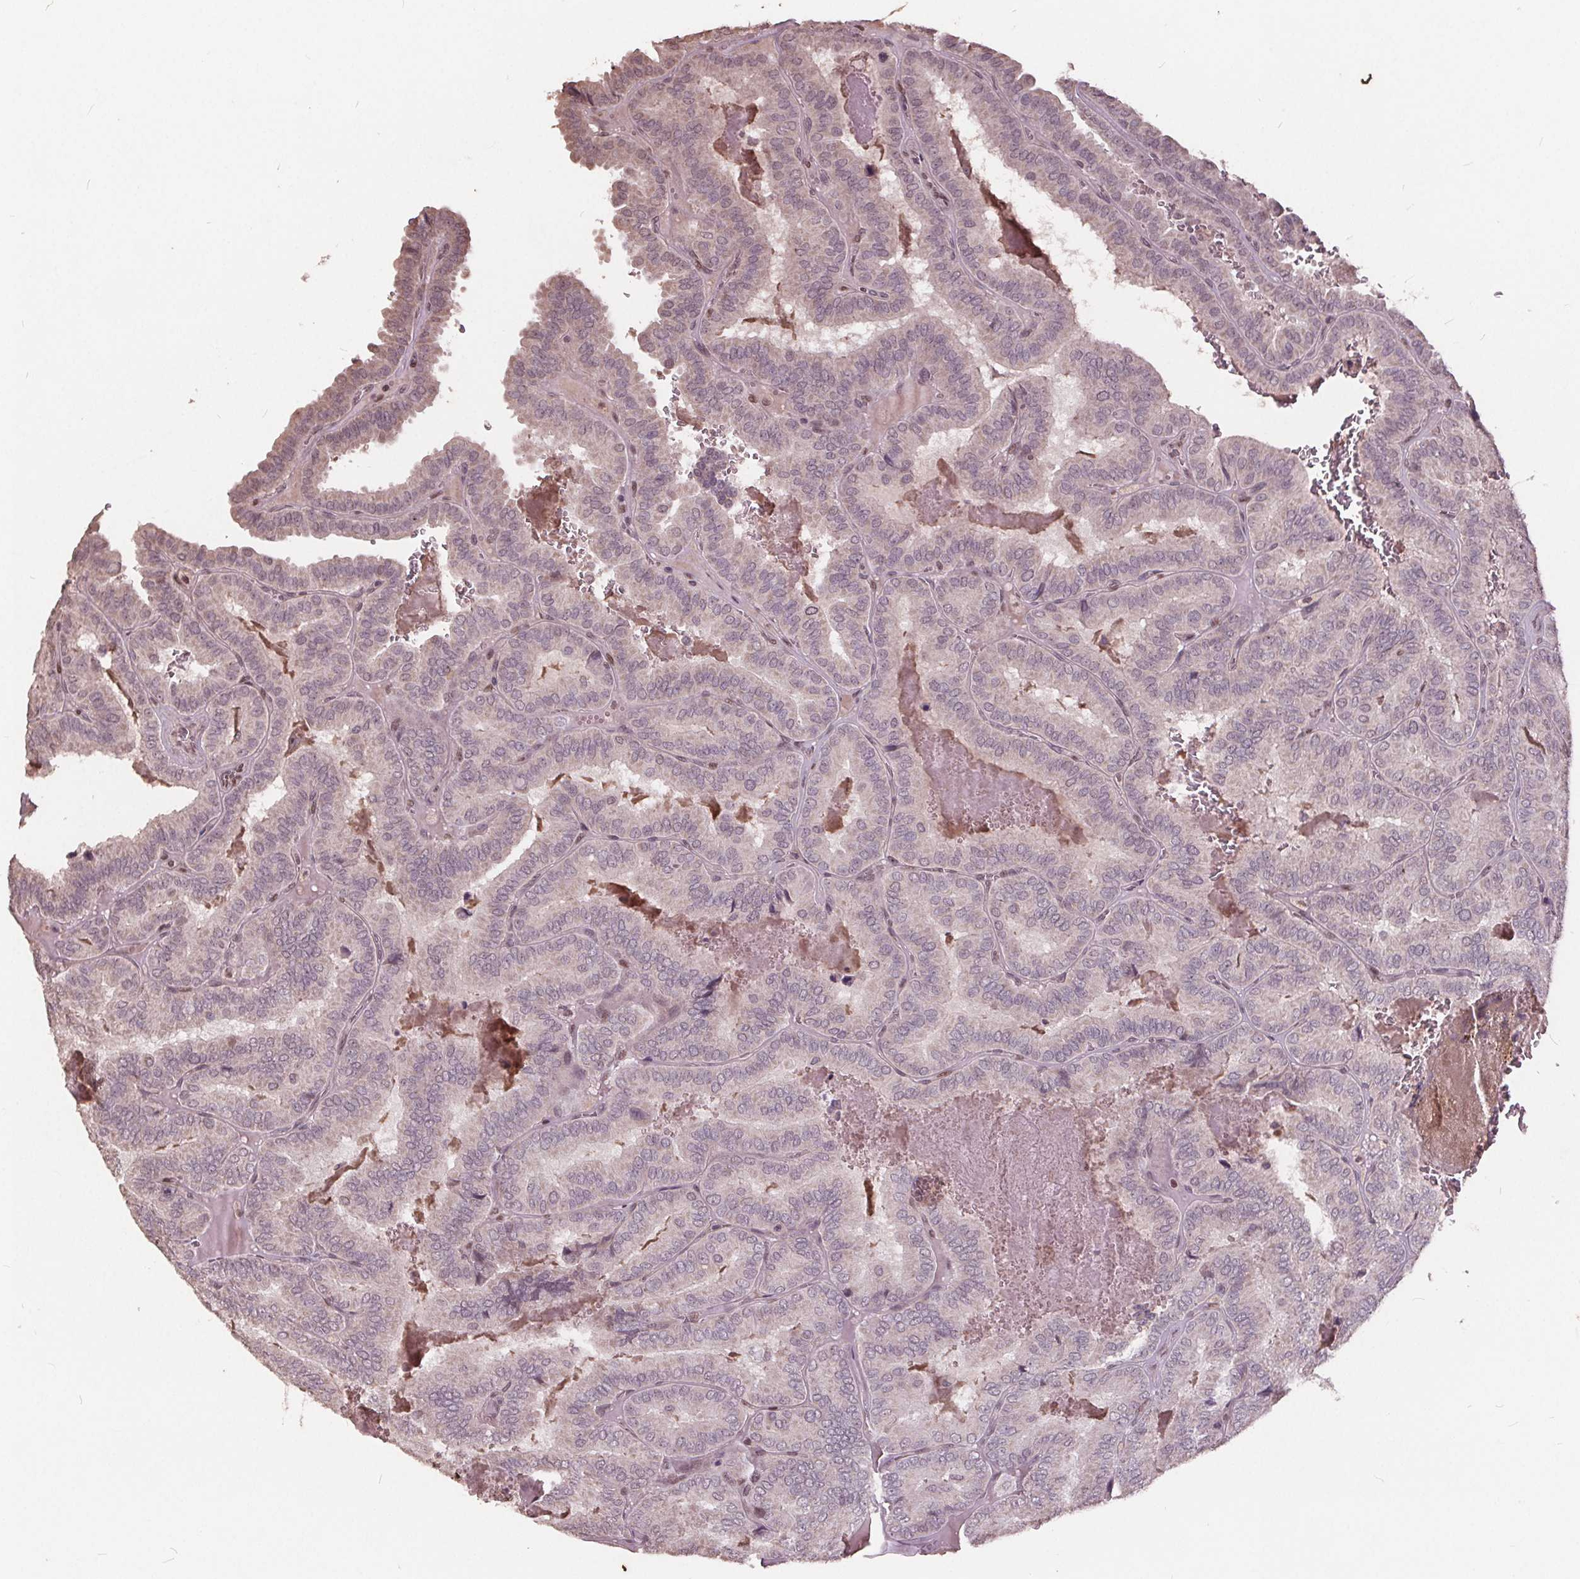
{"staining": {"intensity": "negative", "quantity": "none", "location": "none"}, "tissue": "thyroid cancer", "cell_type": "Tumor cells", "image_type": "cancer", "snomed": [{"axis": "morphology", "description": "Papillary adenocarcinoma, NOS"}, {"axis": "topography", "description": "Thyroid gland"}], "caption": "Immunohistochemical staining of thyroid cancer exhibits no significant expression in tumor cells. The staining was performed using DAB (3,3'-diaminobenzidine) to visualize the protein expression in brown, while the nuclei were stained in blue with hematoxylin (Magnification: 20x).", "gene": "DNMT3B", "patient": {"sex": "female", "age": 75}}